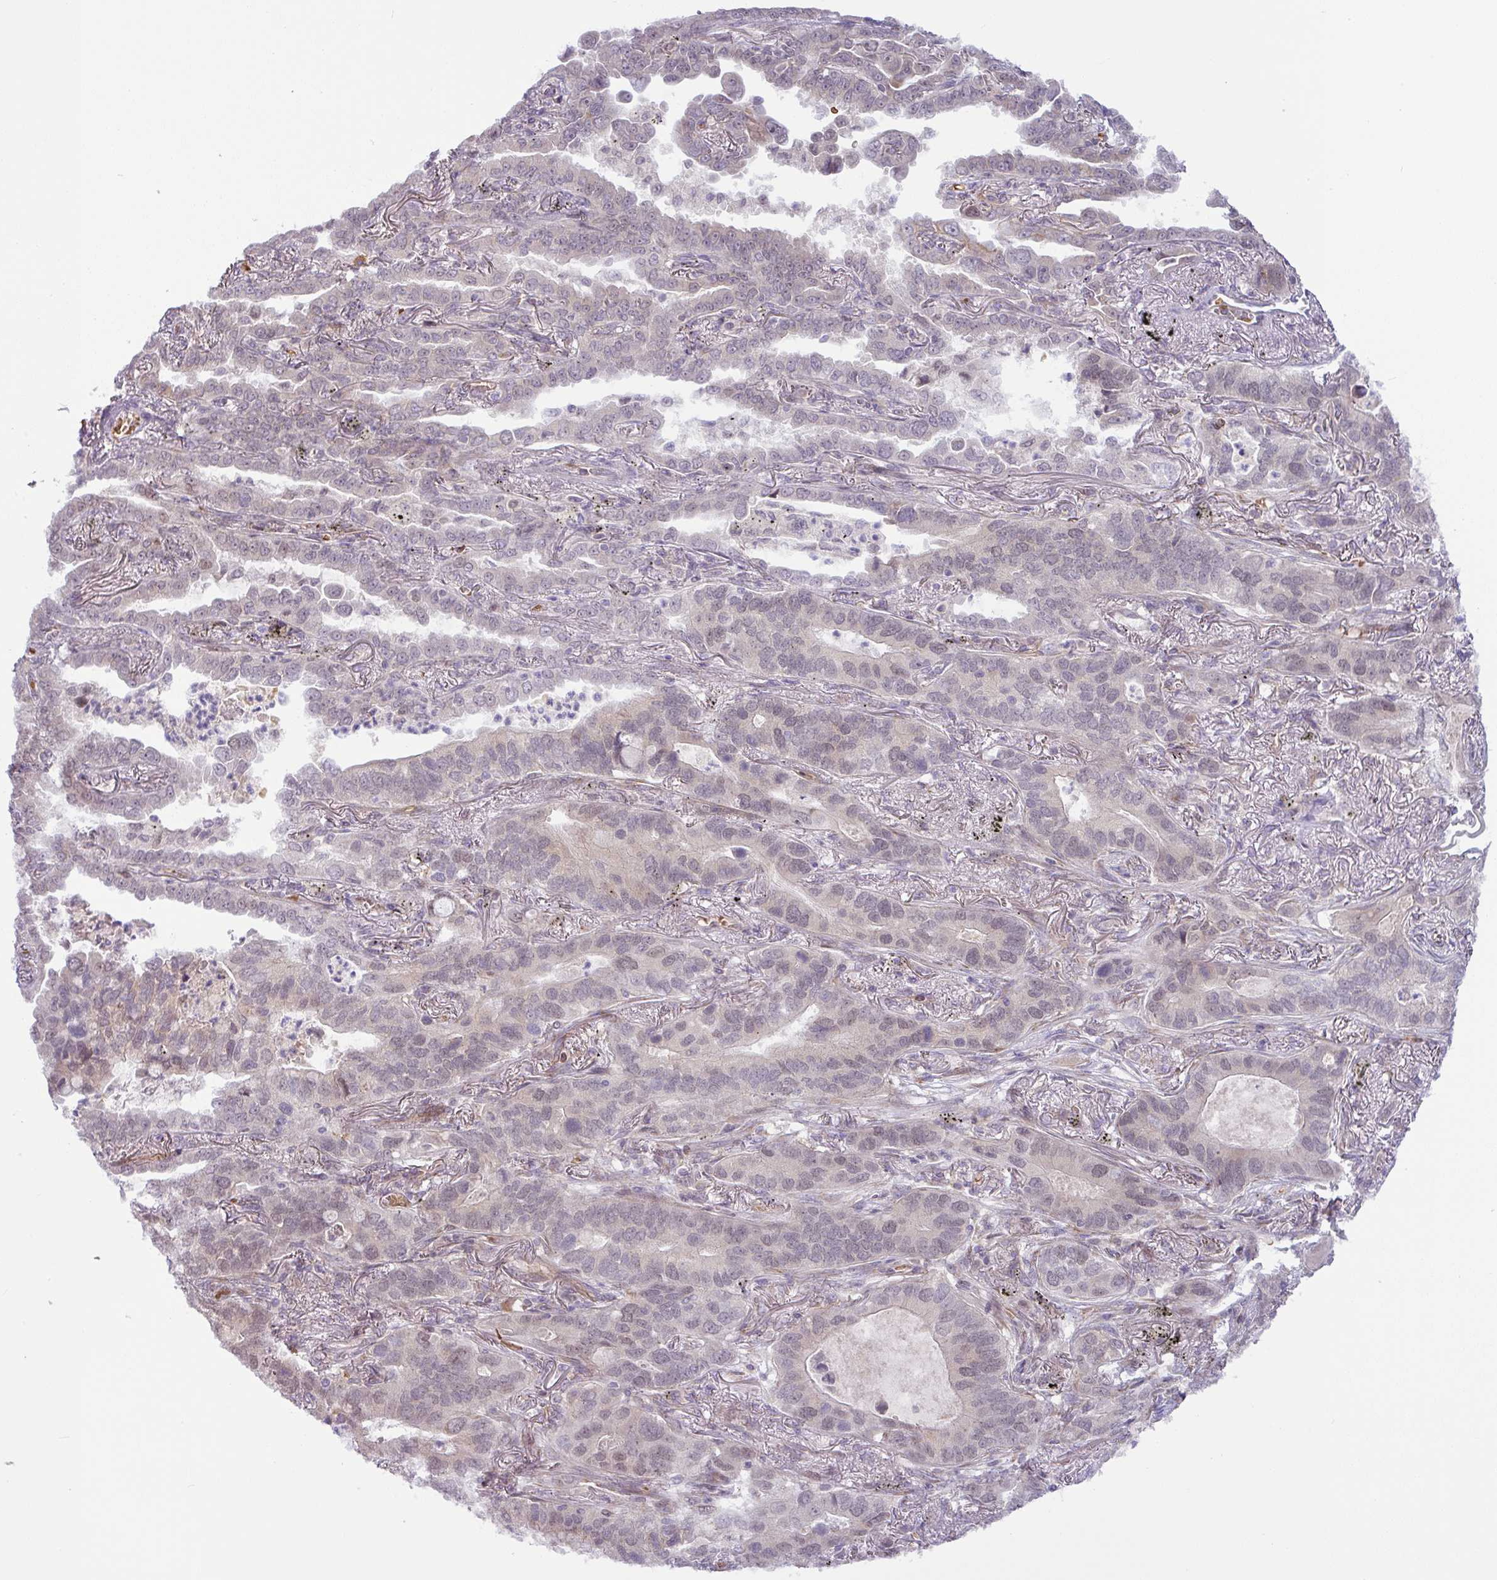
{"staining": {"intensity": "weak", "quantity": "<25%", "location": "nuclear"}, "tissue": "lung cancer", "cell_type": "Tumor cells", "image_type": "cancer", "snomed": [{"axis": "morphology", "description": "Adenocarcinoma, NOS"}, {"axis": "topography", "description": "Lung"}], "caption": "Tumor cells show no significant staining in adenocarcinoma (lung).", "gene": "PARP2", "patient": {"sex": "male", "age": 67}}